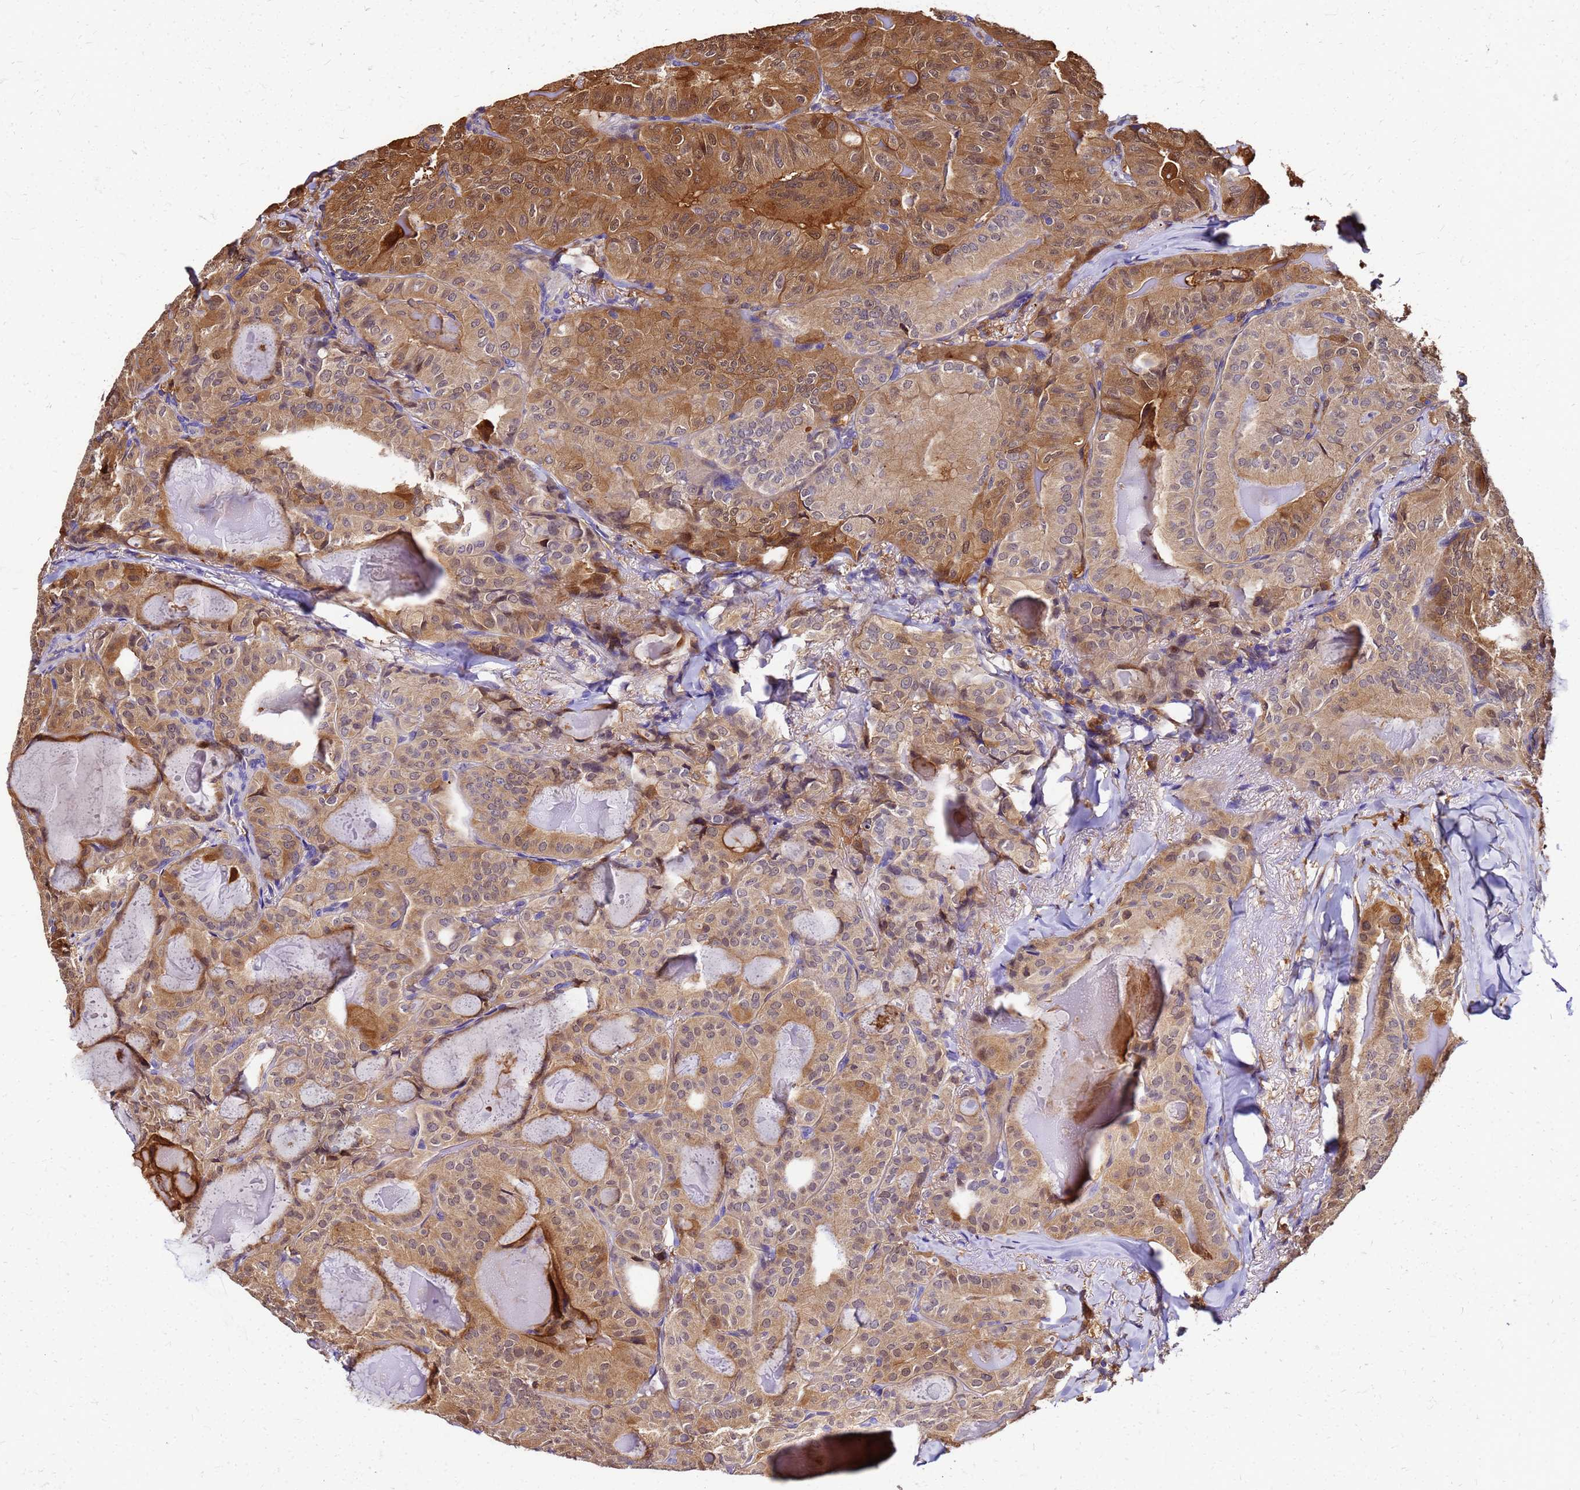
{"staining": {"intensity": "moderate", "quantity": ">75%", "location": "cytoplasmic/membranous,nuclear"}, "tissue": "thyroid cancer", "cell_type": "Tumor cells", "image_type": "cancer", "snomed": [{"axis": "morphology", "description": "Papillary adenocarcinoma, NOS"}, {"axis": "topography", "description": "Thyroid gland"}], "caption": "Human thyroid cancer stained with a protein marker shows moderate staining in tumor cells.", "gene": "S100A11", "patient": {"sex": "female", "age": 68}}